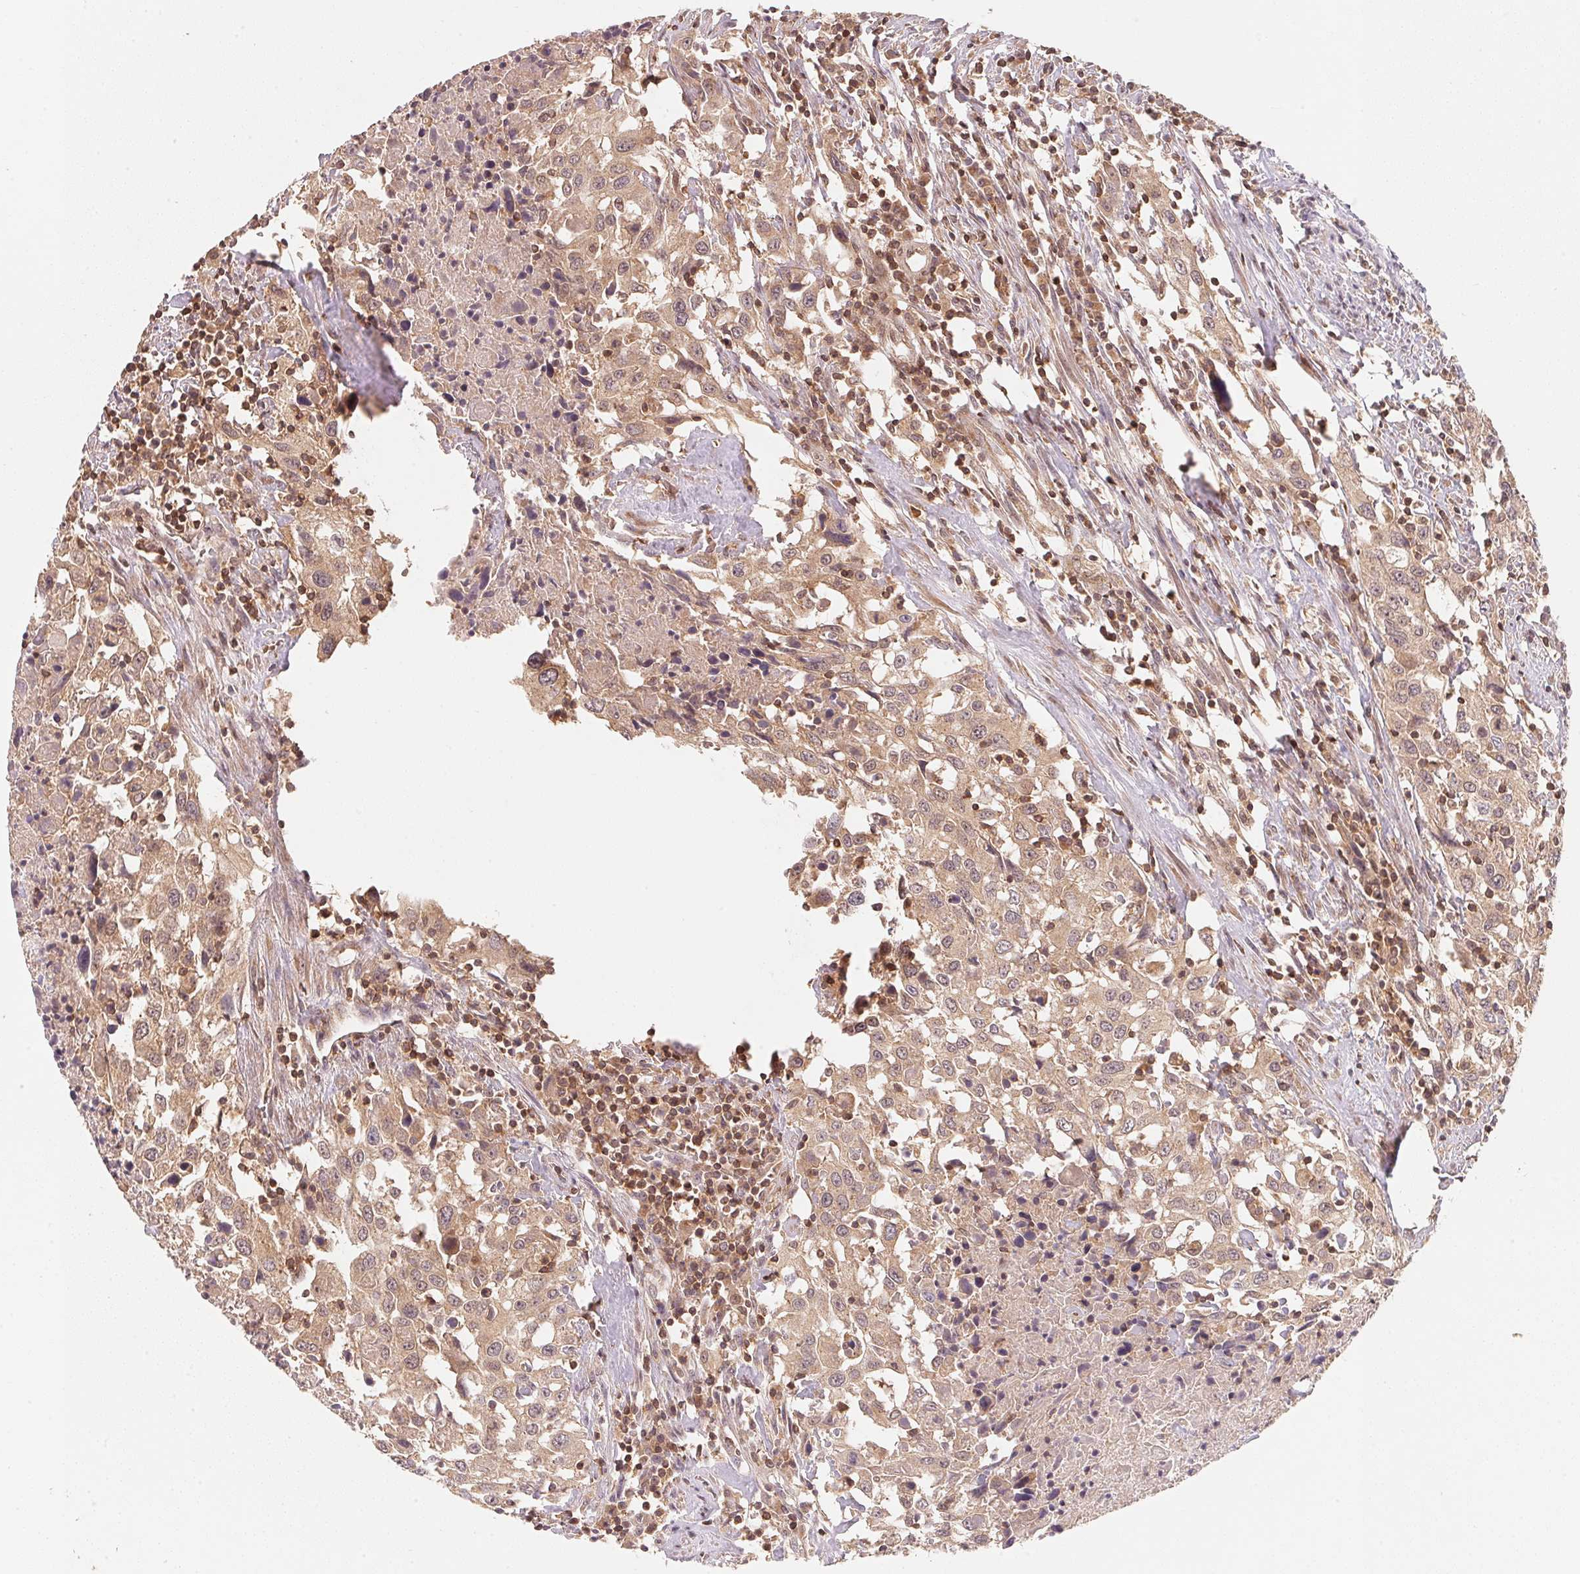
{"staining": {"intensity": "weak", "quantity": ">75%", "location": "cytoplasmic/membranous"}, "tissue": "urothelial cancer", "cell_type": "Tumor cells", "image_type": "cancer", "snomed": [{"axis": "morphology", "description": "Urothelial carcinoma, High grade"}, {"axis": "topography", "description": "Urinary bladder"}], "caption": "About >75% of tumor cells in human urothelial carcinoma (high-grade) demonstrate weak cytoplasmic/membranous protein expression as visualized by brown immunohistochemical staining.", "gene": "CCDC102B", "patient": {"sex": "male", "age": 61}}